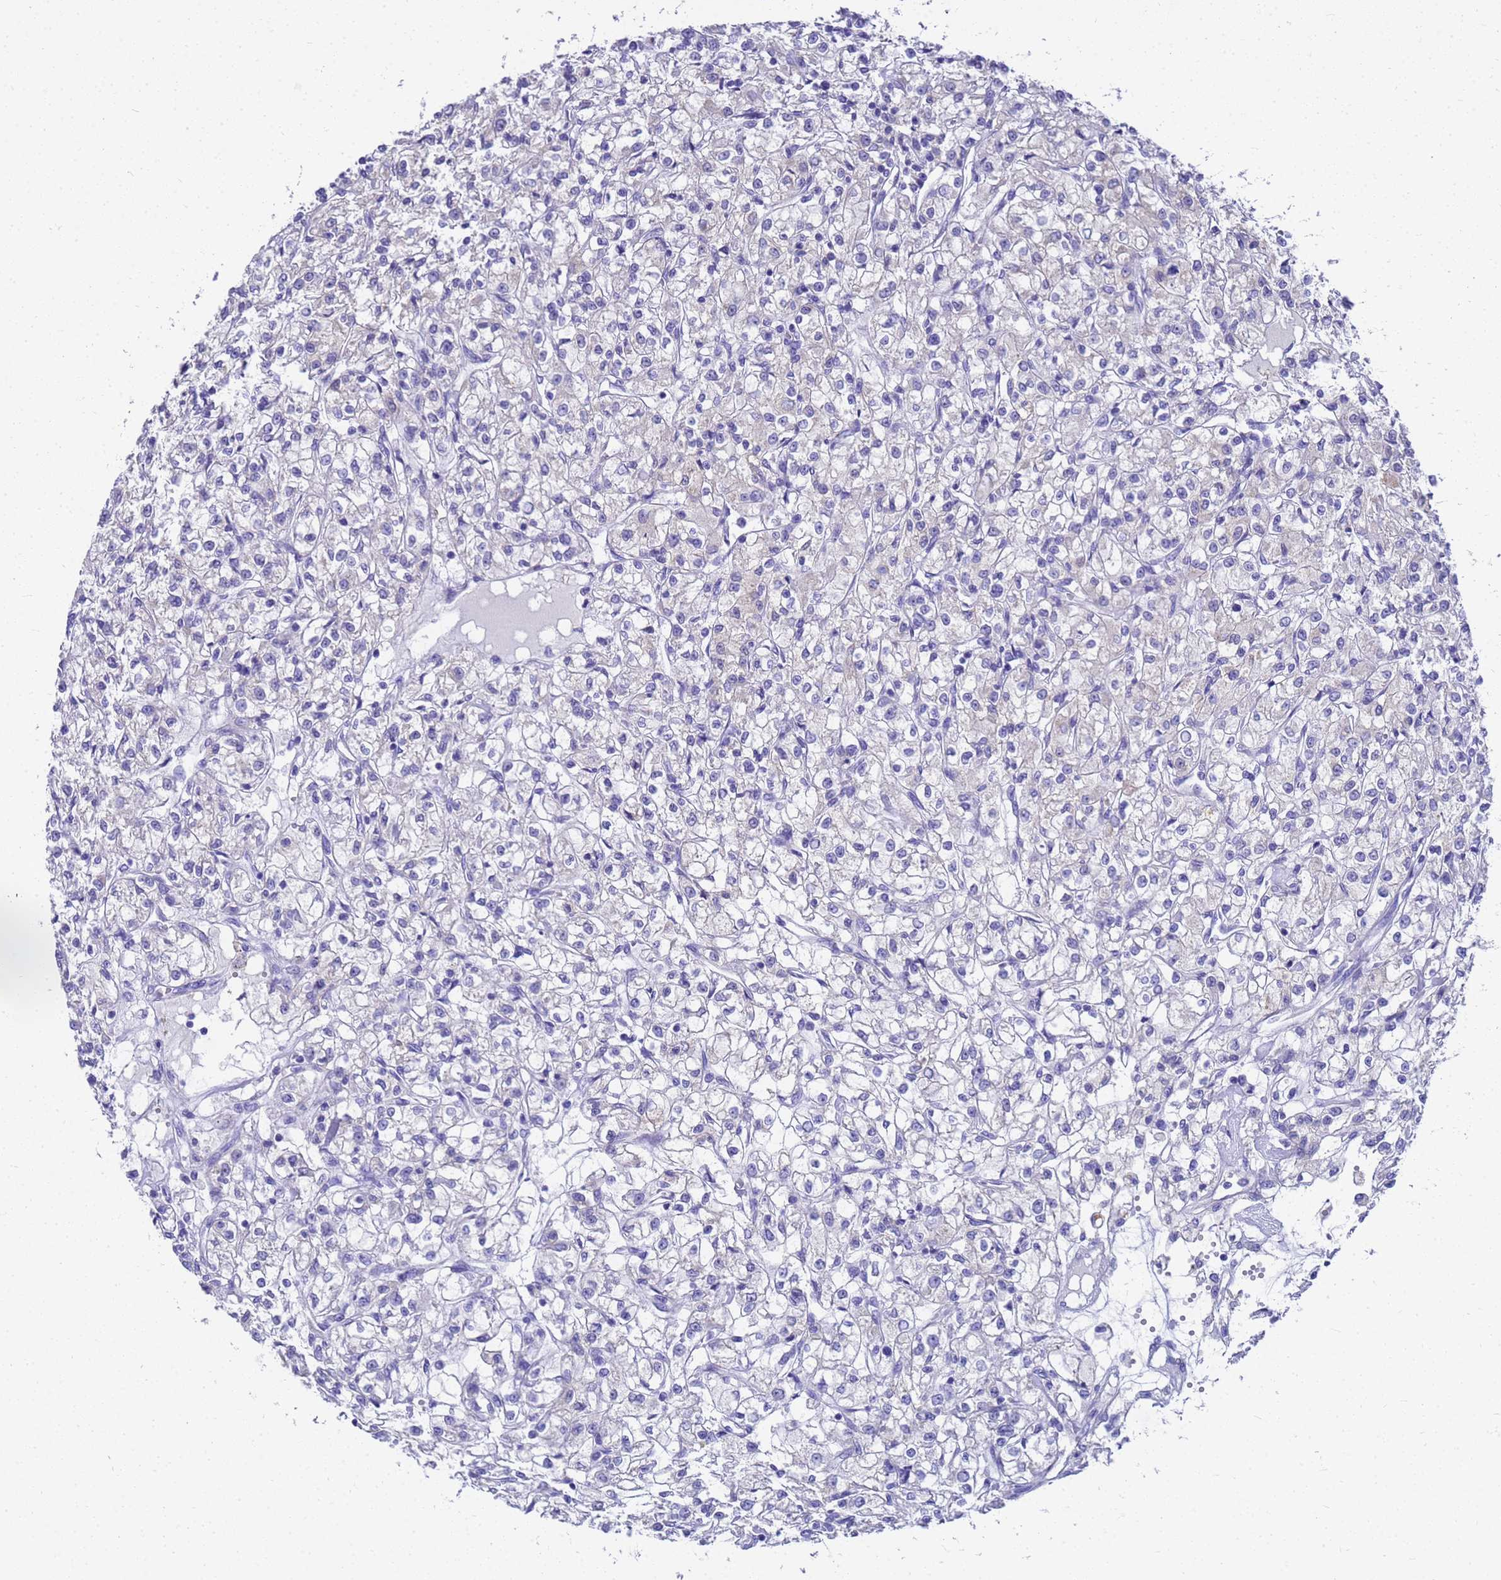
{"staining": {"intensity": "negative", "quantity": "none", "location": "none"}, "tissue": "renal cancer", "cell_type": "Tumor cells", "image_type": "cancer", "snomed": [{"axis": "morphology", "description": "Adenocarcinoma, NOS"}, {"axis": "topography", "description": "Kidney"}], "caption": "This is a micrograph of IHC staining of renal adenocarcinoma, which shows no staining in tumor cells.", "gene": "MS4A13", "patient": {"sex": "female", "age": 59}}